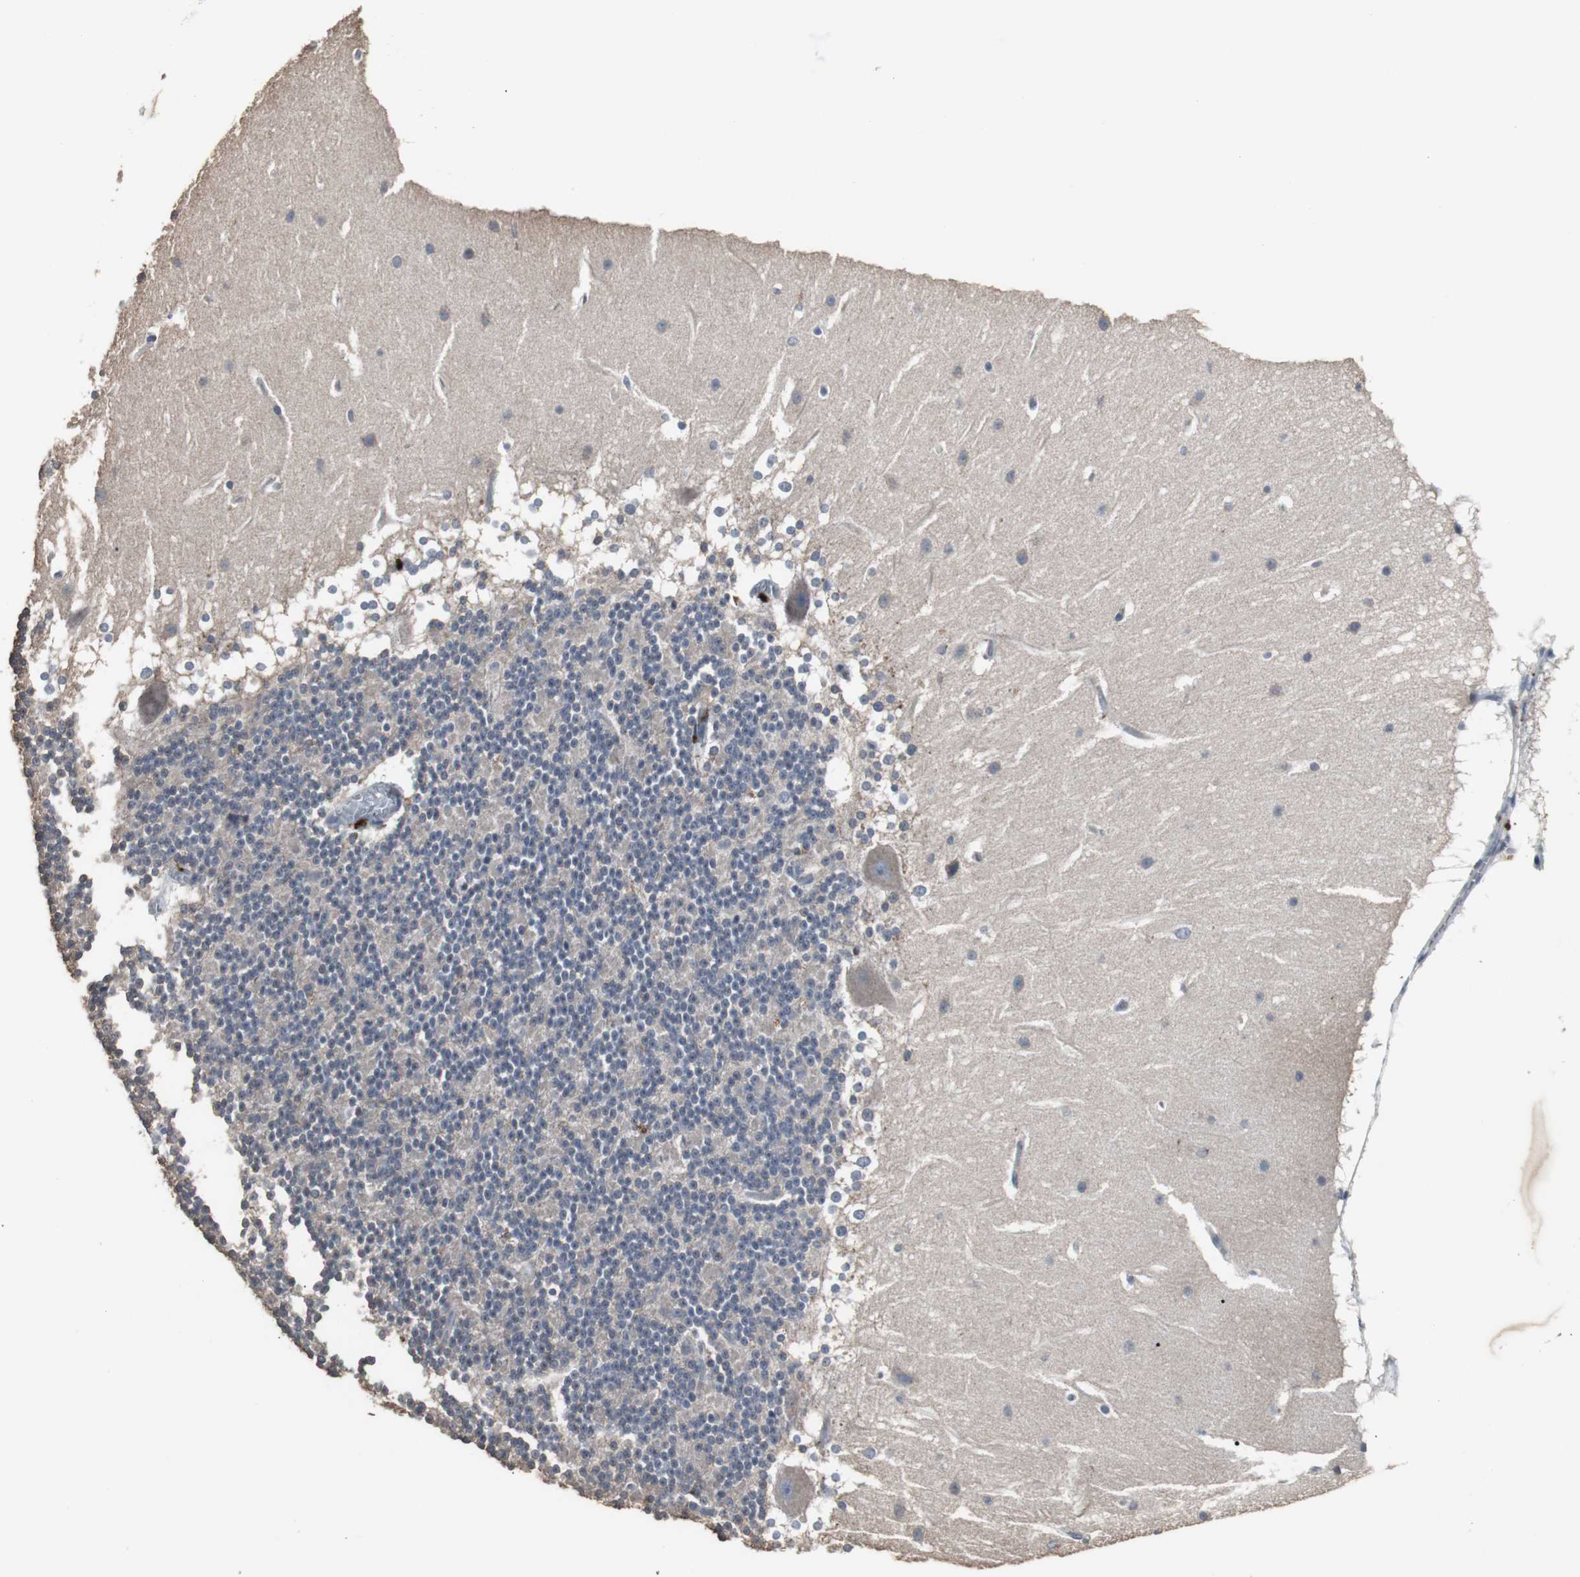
{"staining": {"intensity": "negative", "quantity": "none", "location": "none"}, "tissue": "cerebellum", "cell_type": "Cells in granular layer", "image_type": "normal", "snomed": [{"axis": "morphology", "description": "Normal tissue, NOS"}, {"axis": "topography", "description": "Cerebellum"}], "caption": "The immunohistochemistry (IHC) histopathology image has no significant expression in cells in granular layer of cerebellum.", "gene": "ACAA1", "patient": {"sex": "female", "age": 19}}